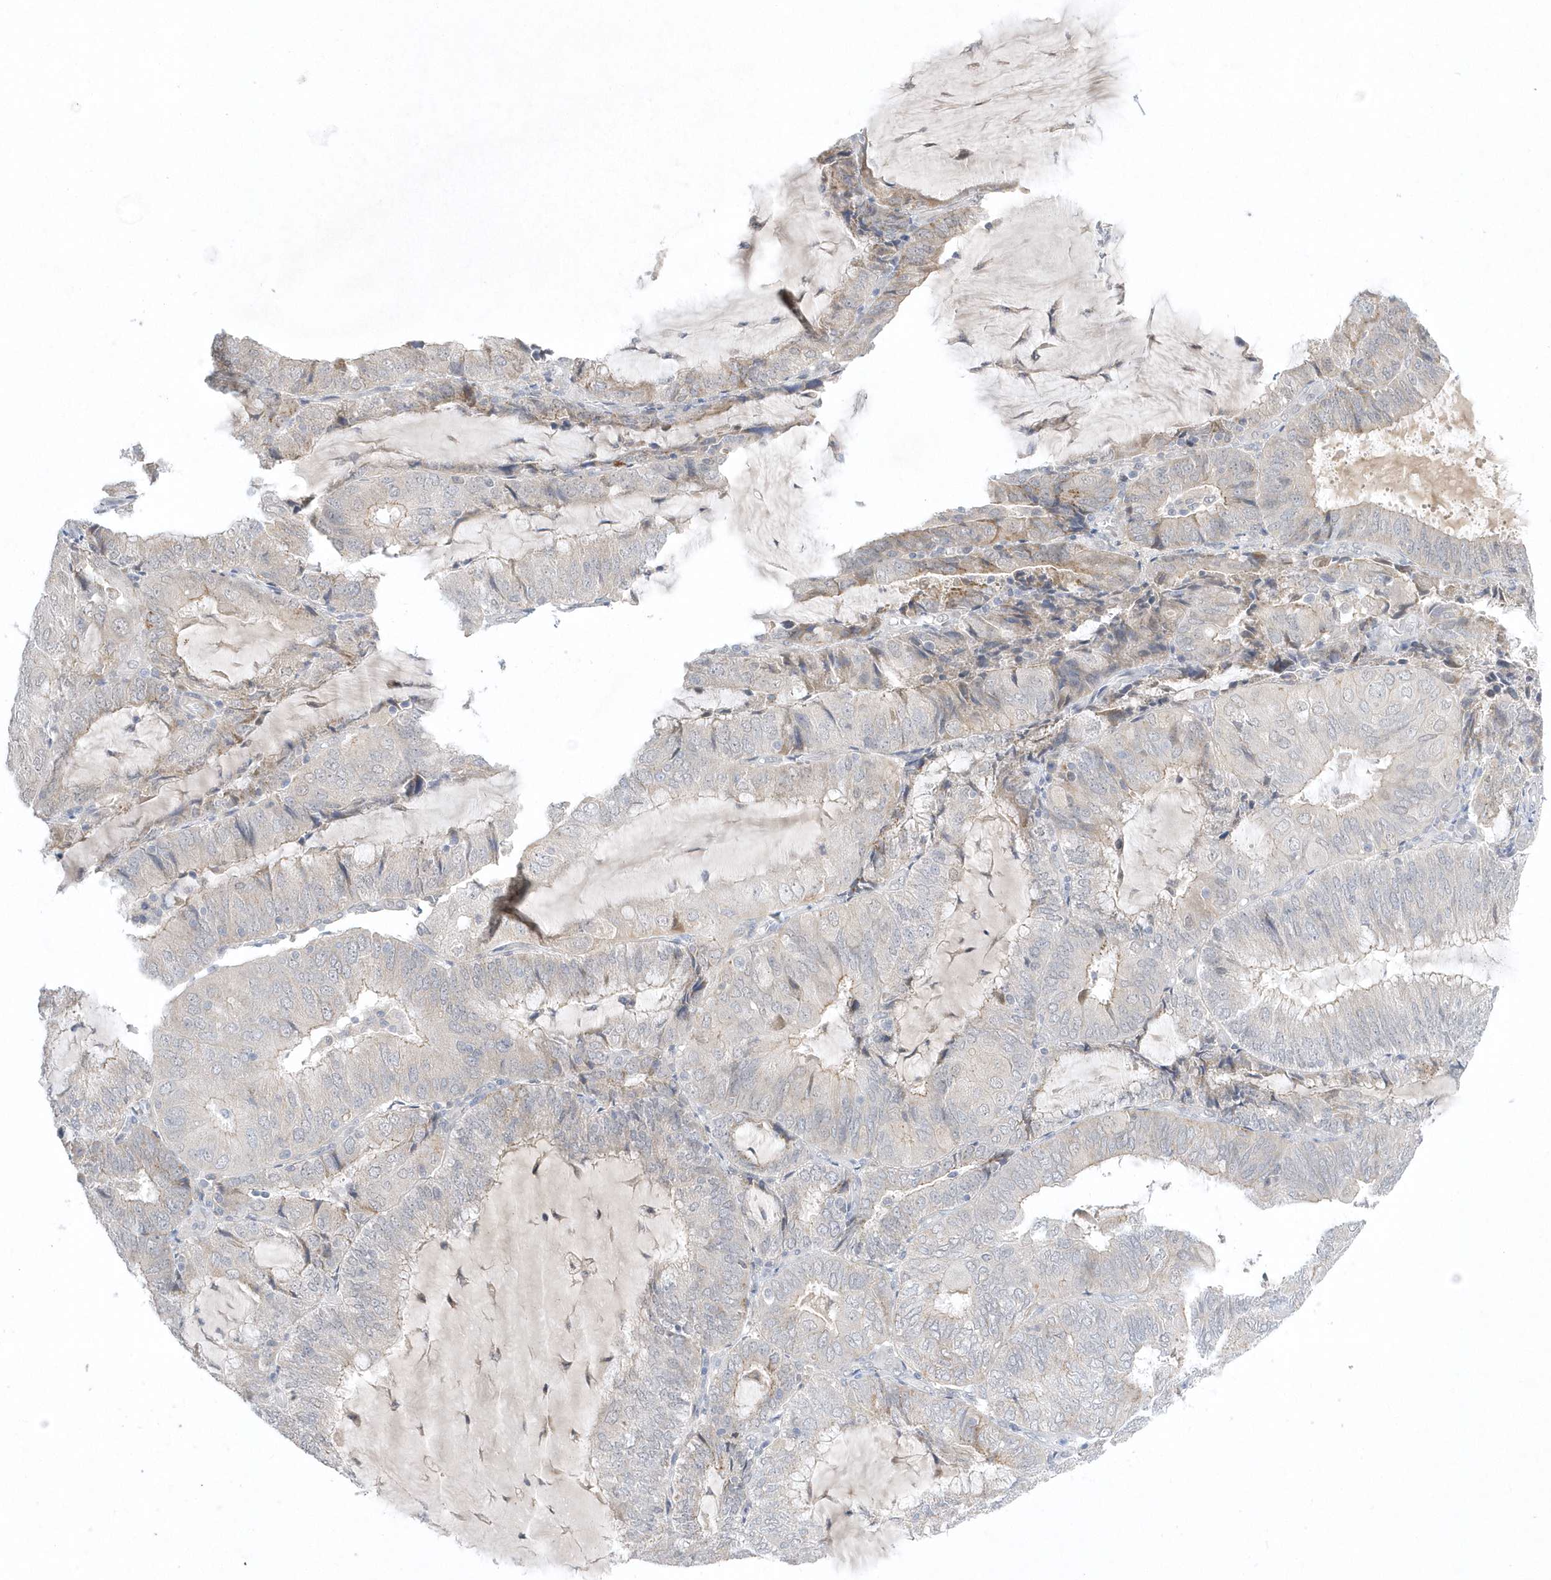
{"staining": {"intensity": "negative", "quantity": "none", "location": "none"}, "tissue": "endometrial cancer", "cell_type": "Tumor cells", "image_type": "cancer", "snomed": [{"axis": "morphology", "description": "Adenocarcinoma, NOS"}, {"axis": "topography", "description": "Endometrium"}], "caption": "Immunohistochemistry (IHC) photomicrograph of endometrial cancer (adenocarcinoma) stained for a protein (brown), which demonstrates no expression in tumor cells.", "gene": "ZC3H12D", "patient": {"sex": "female", "age": 81}}